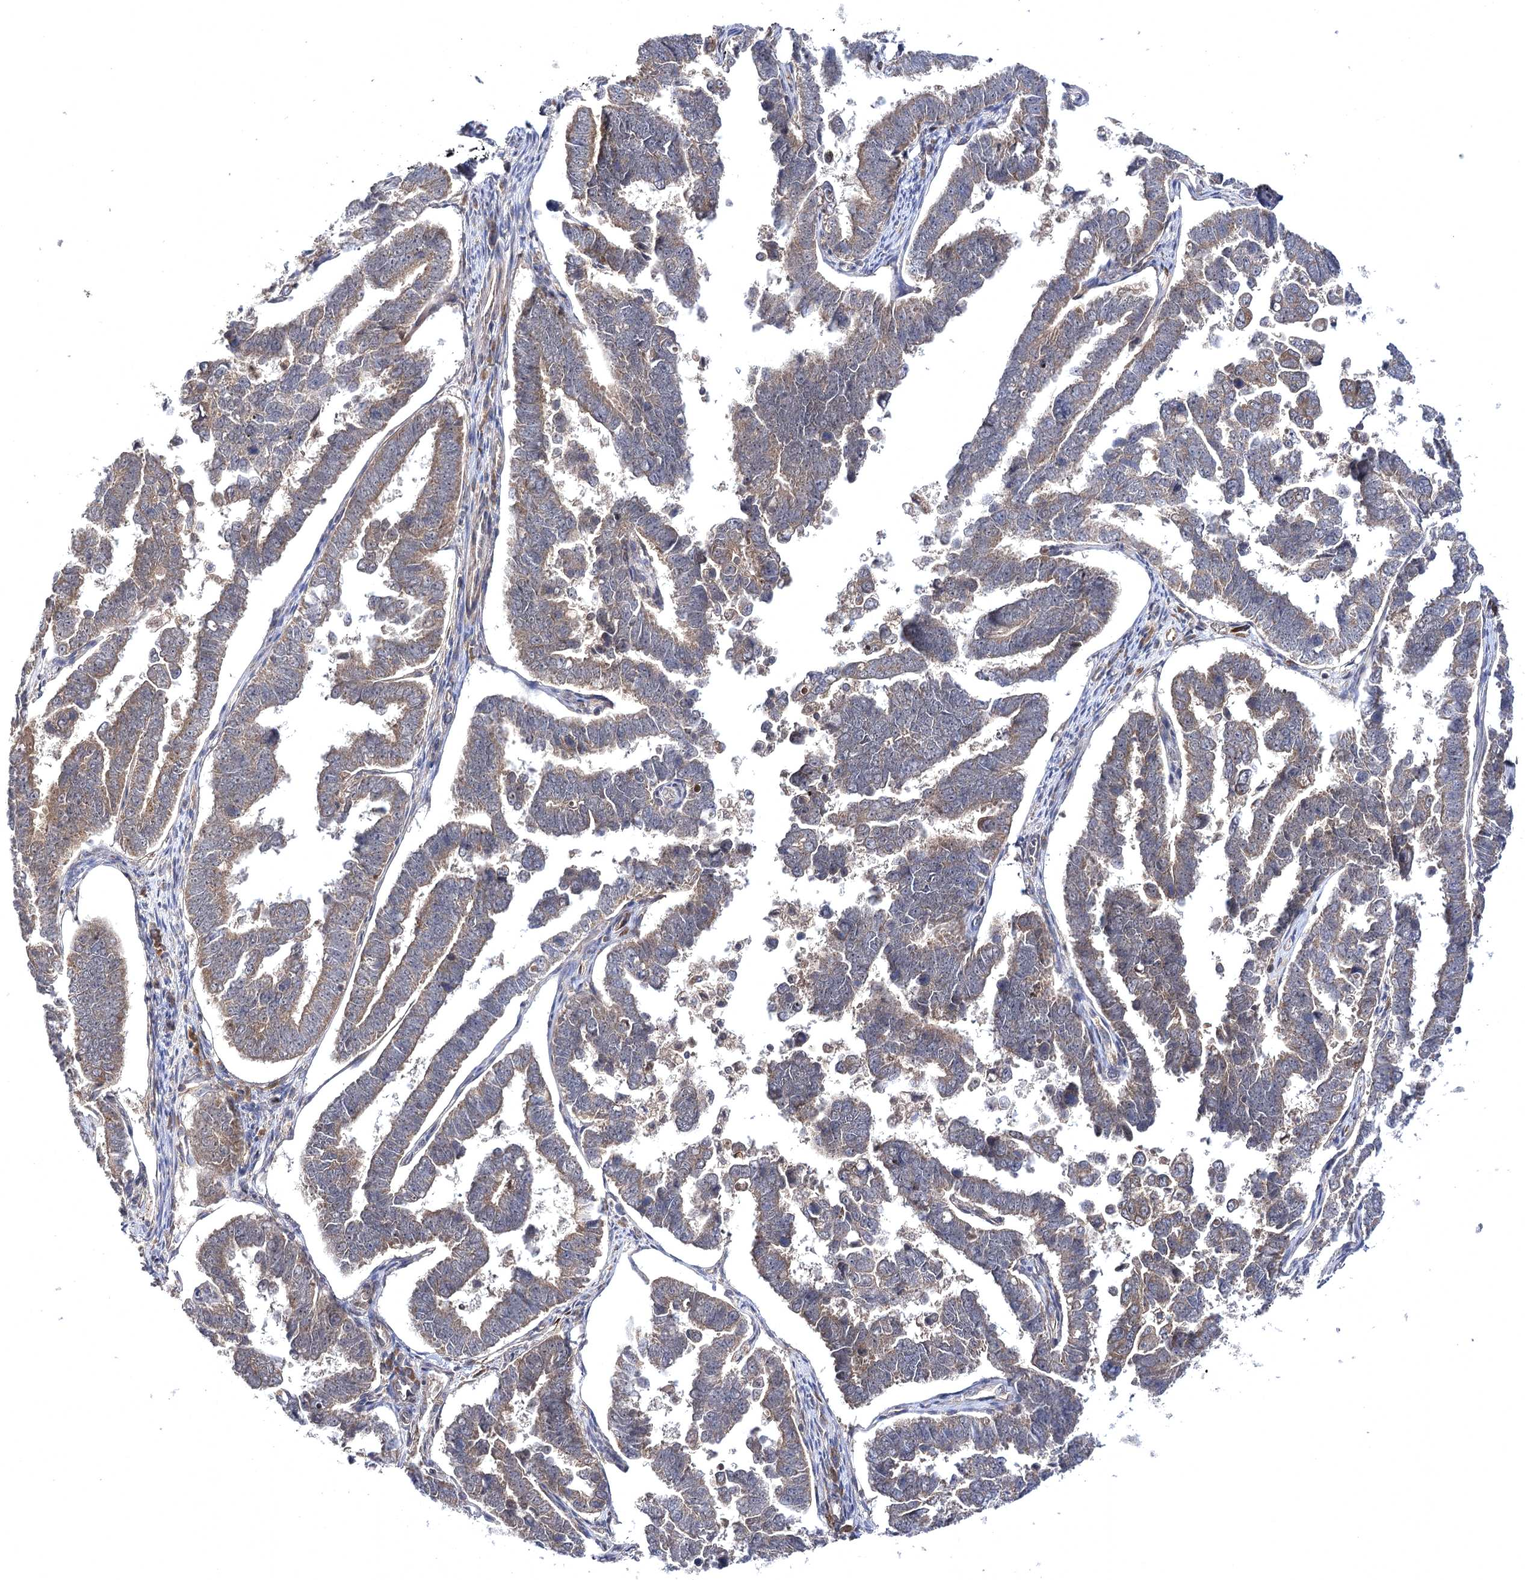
{"staining": {"intensity": "weak", "quantity": ">75%", "location": "cytoplasmic/membranous"}, "tissue": "endometrial cancer", "cell_type": "Tumor cells", "image_type": "cancer", "snomed": [{"axis": "morphology", "description": "Adenocarcinoma, NOS"}, {"axis": "topography", "description": "Endometrium"}], "caption": "The immunohistochemical stain shows weak cytoplasmic/membranous expression in tumor cells of endometrial cancer (adenocarcinoma) tissue.", "gene": "BCR", "patient": {"sex": "female", "age": 75}}